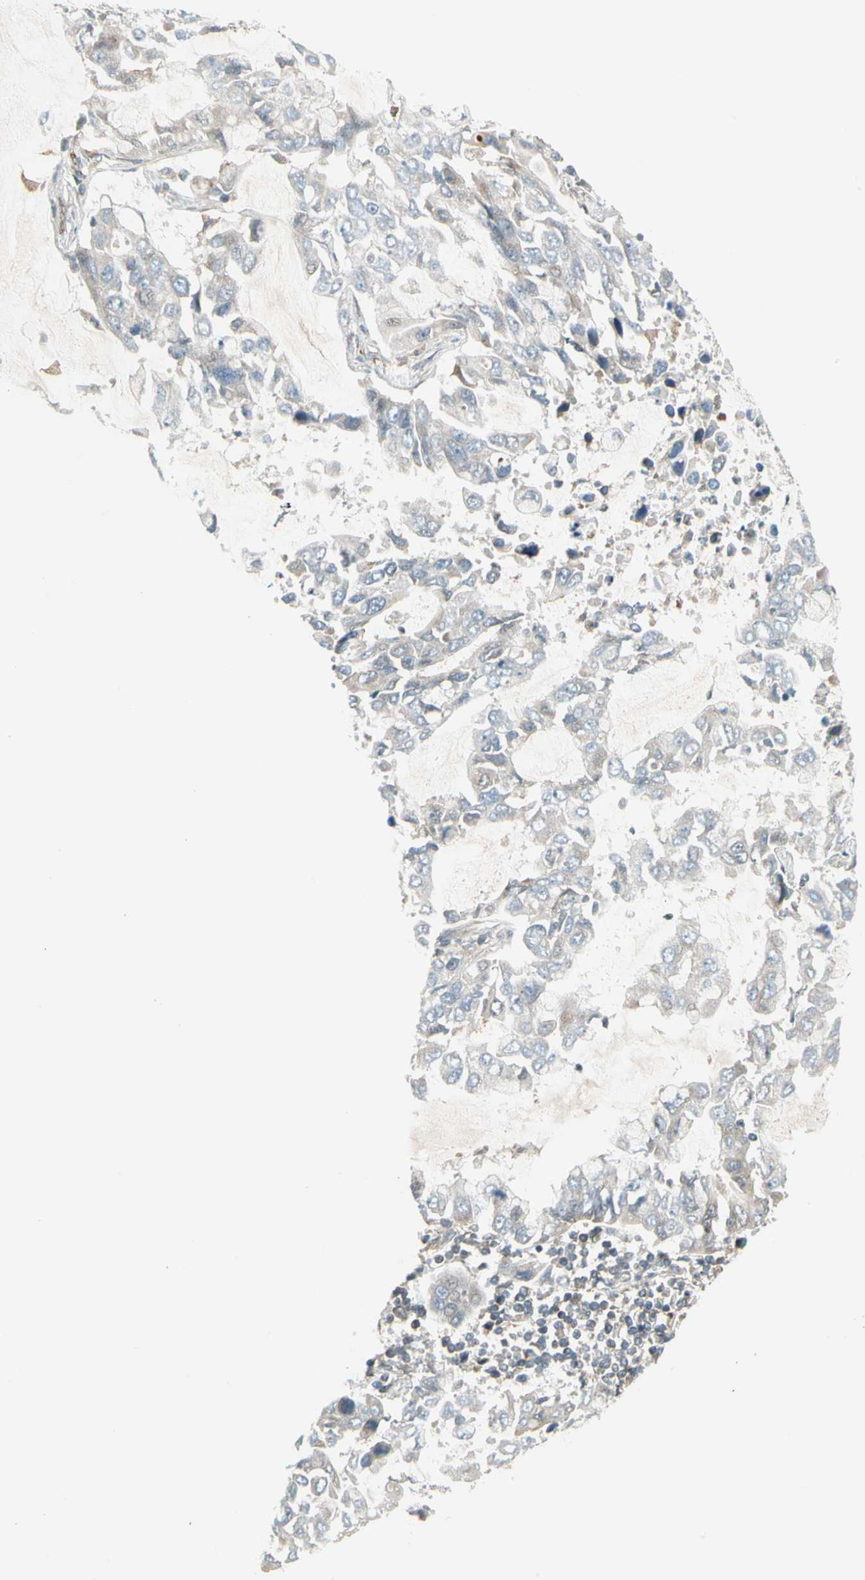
{"staining": {"intensity": "negative", "quantity": "none", "location": "none"}, "tissue": "lung cancer", "cell_type": "Tumor cells", "image_type": "cancer", "snomed": [{"axis": "morphology", "description": "Adenocarcinoma, NOS"}, {"axis": "topography", "description": "Lung"}], "caption": "The immunohistochemistry micrograph has no significant expression in tumor cells of adenocarcinoma (lung) tissue. (IHC, brightfield microscopy, high magnification).", "gene": "TRIO", "patient": {"sex": "male", "age": 64}}